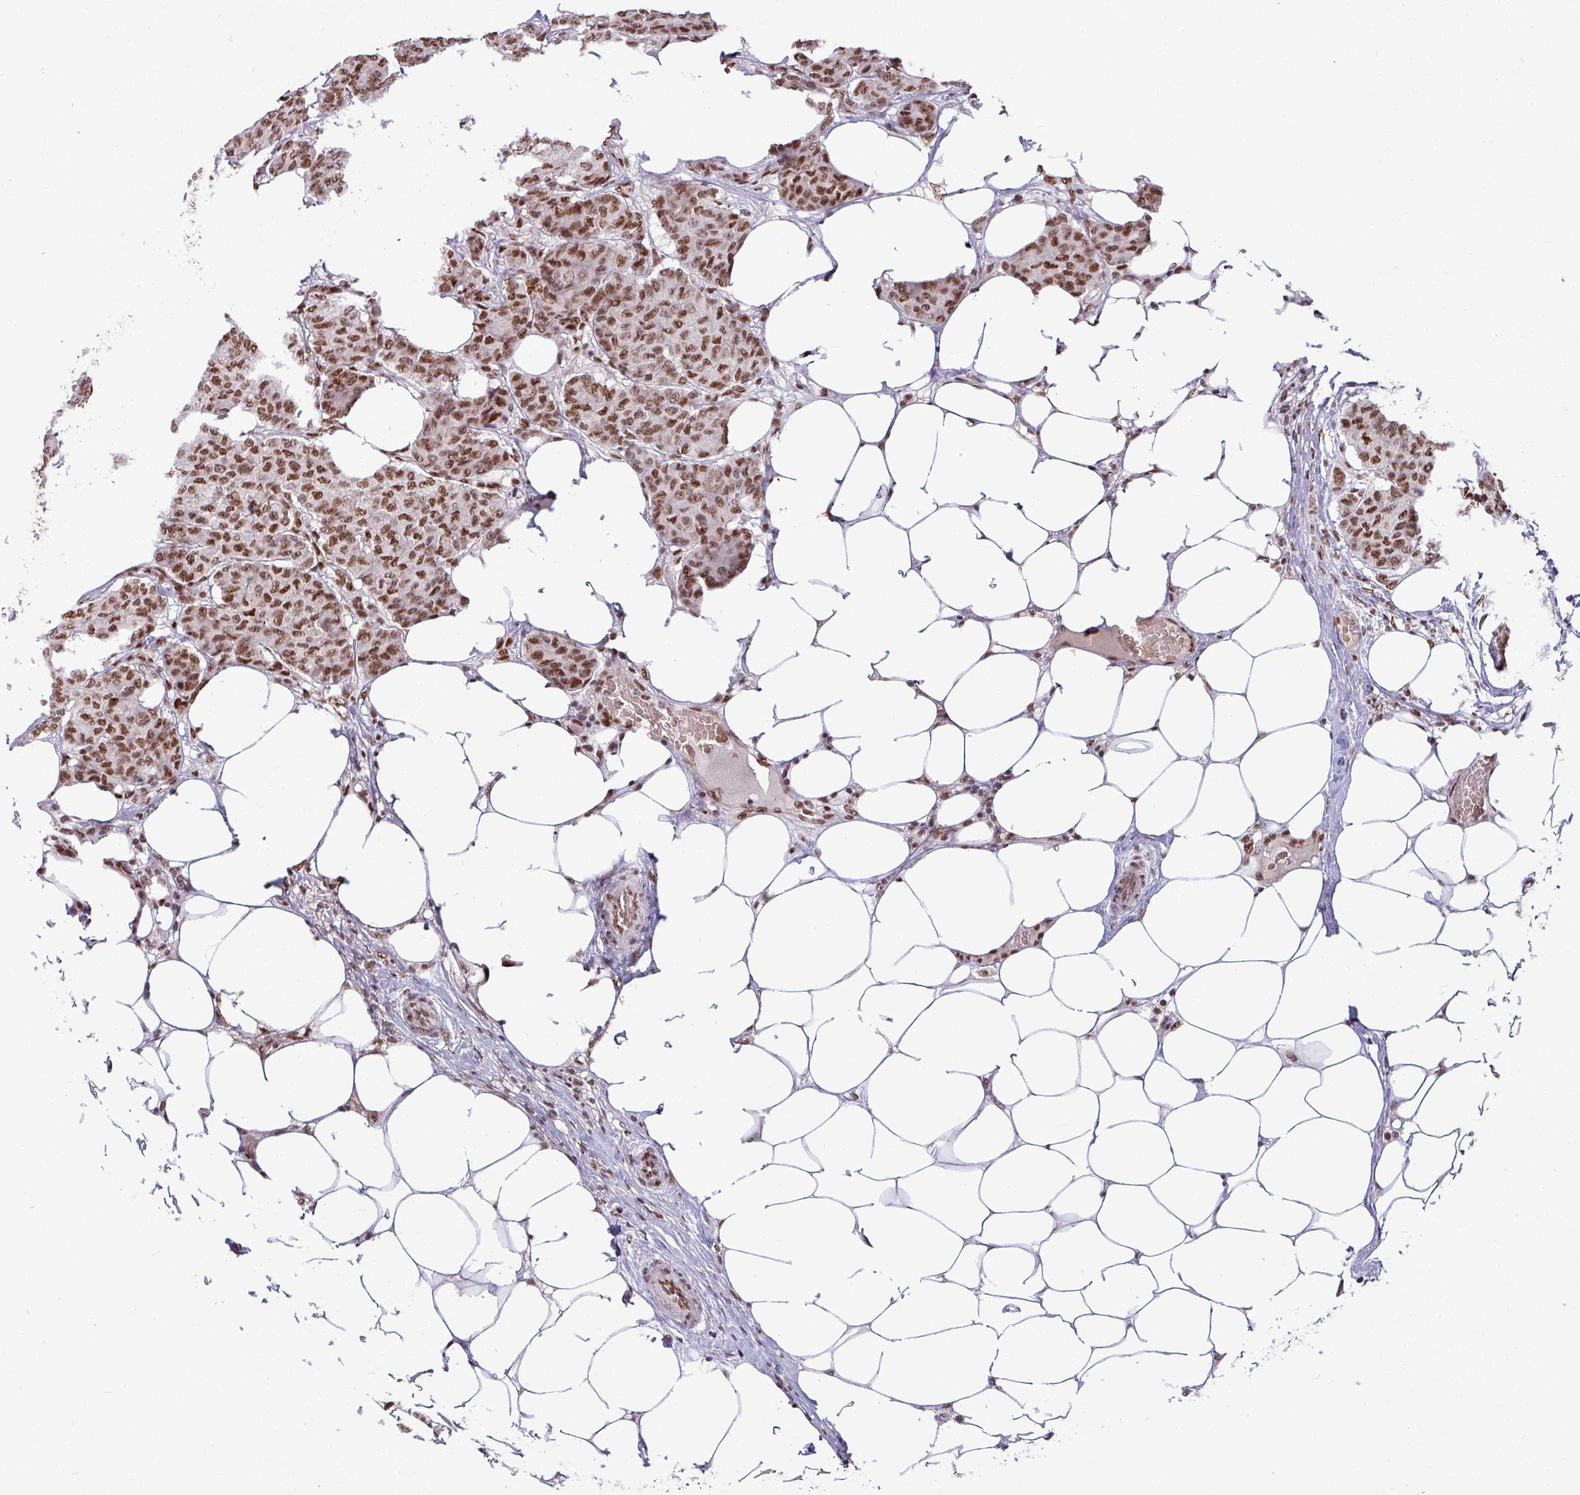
{"staining": {"intensity": "strong", "quantity": ">75%", "location": "nuclear"}, "tissue": "breast cancer", "cell_type": "Tumor cells", "image_type": "cancer", "snomed": [{"axis": "morphology", "description": "Duct carcinoma"}, {"axis": "topography", "description": "Breast"}], "caption": "About >75% of tumor cells in breast cancer show strong nuclear protein positivity as visualized by brown immunohistochemical staining.", "gene": "TDG", "patient": {"sex": "female", "age": 75}}